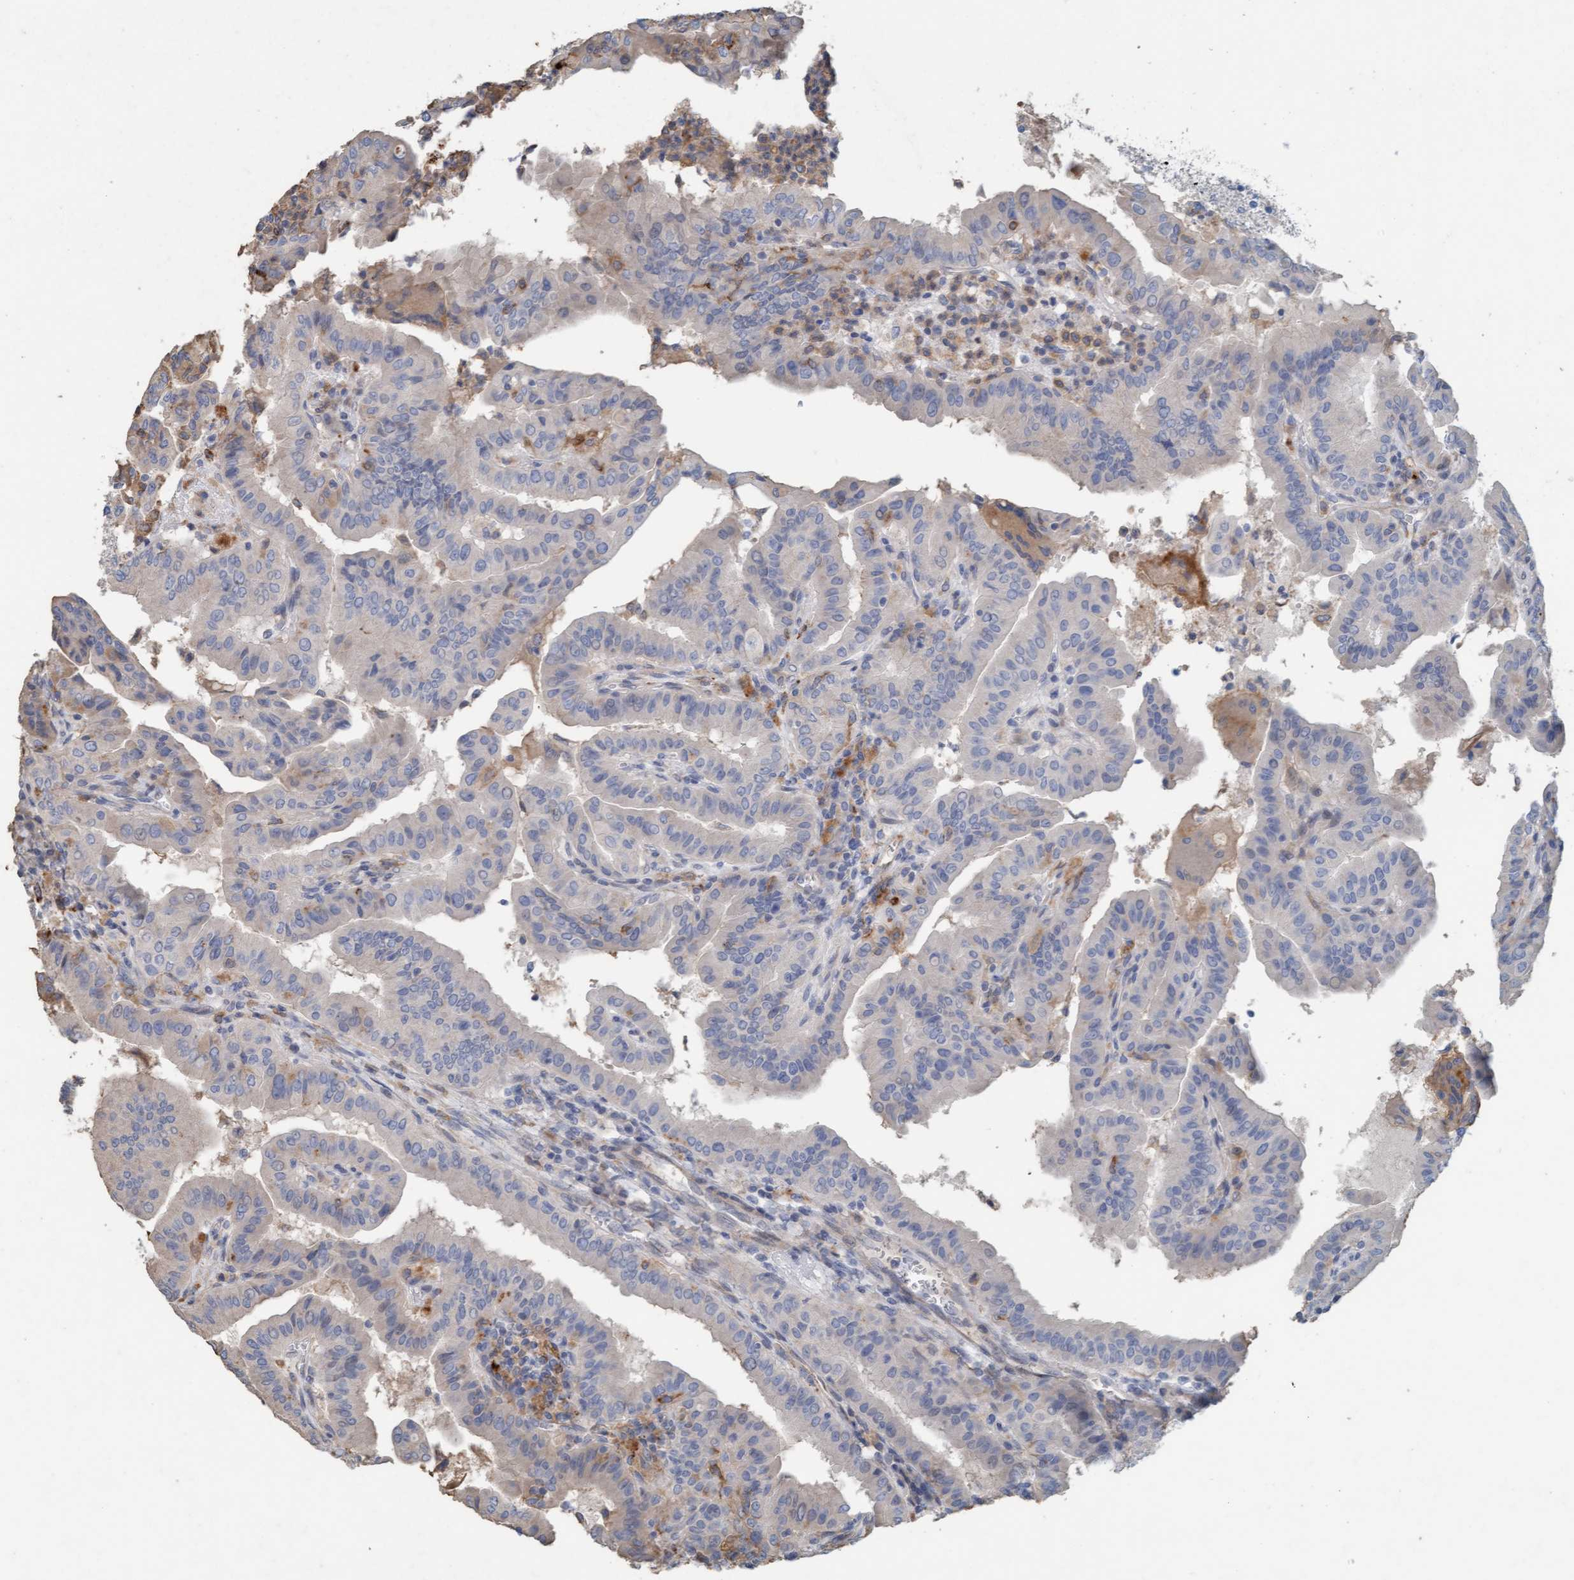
{"staining": {"intensity": "negative", "quantity": "none", "location": "none"}, "tissue": "thyroid cancer", "cell_type": "Tumor cells", "image_type": "cancer", "snomed": [{"axis": "morphology", "description": "Papillary adenocarcinoma, NOS"}, {"axis": "topography", "description": "Thyroid gland"}], "caption": "Micrograph shows no protein staining in tumor cells of thyroid cancer (papillary adenocarcinoma) tissue.", "gene": "LONRF1", "patient": {"sex": "male", "age": 33}}